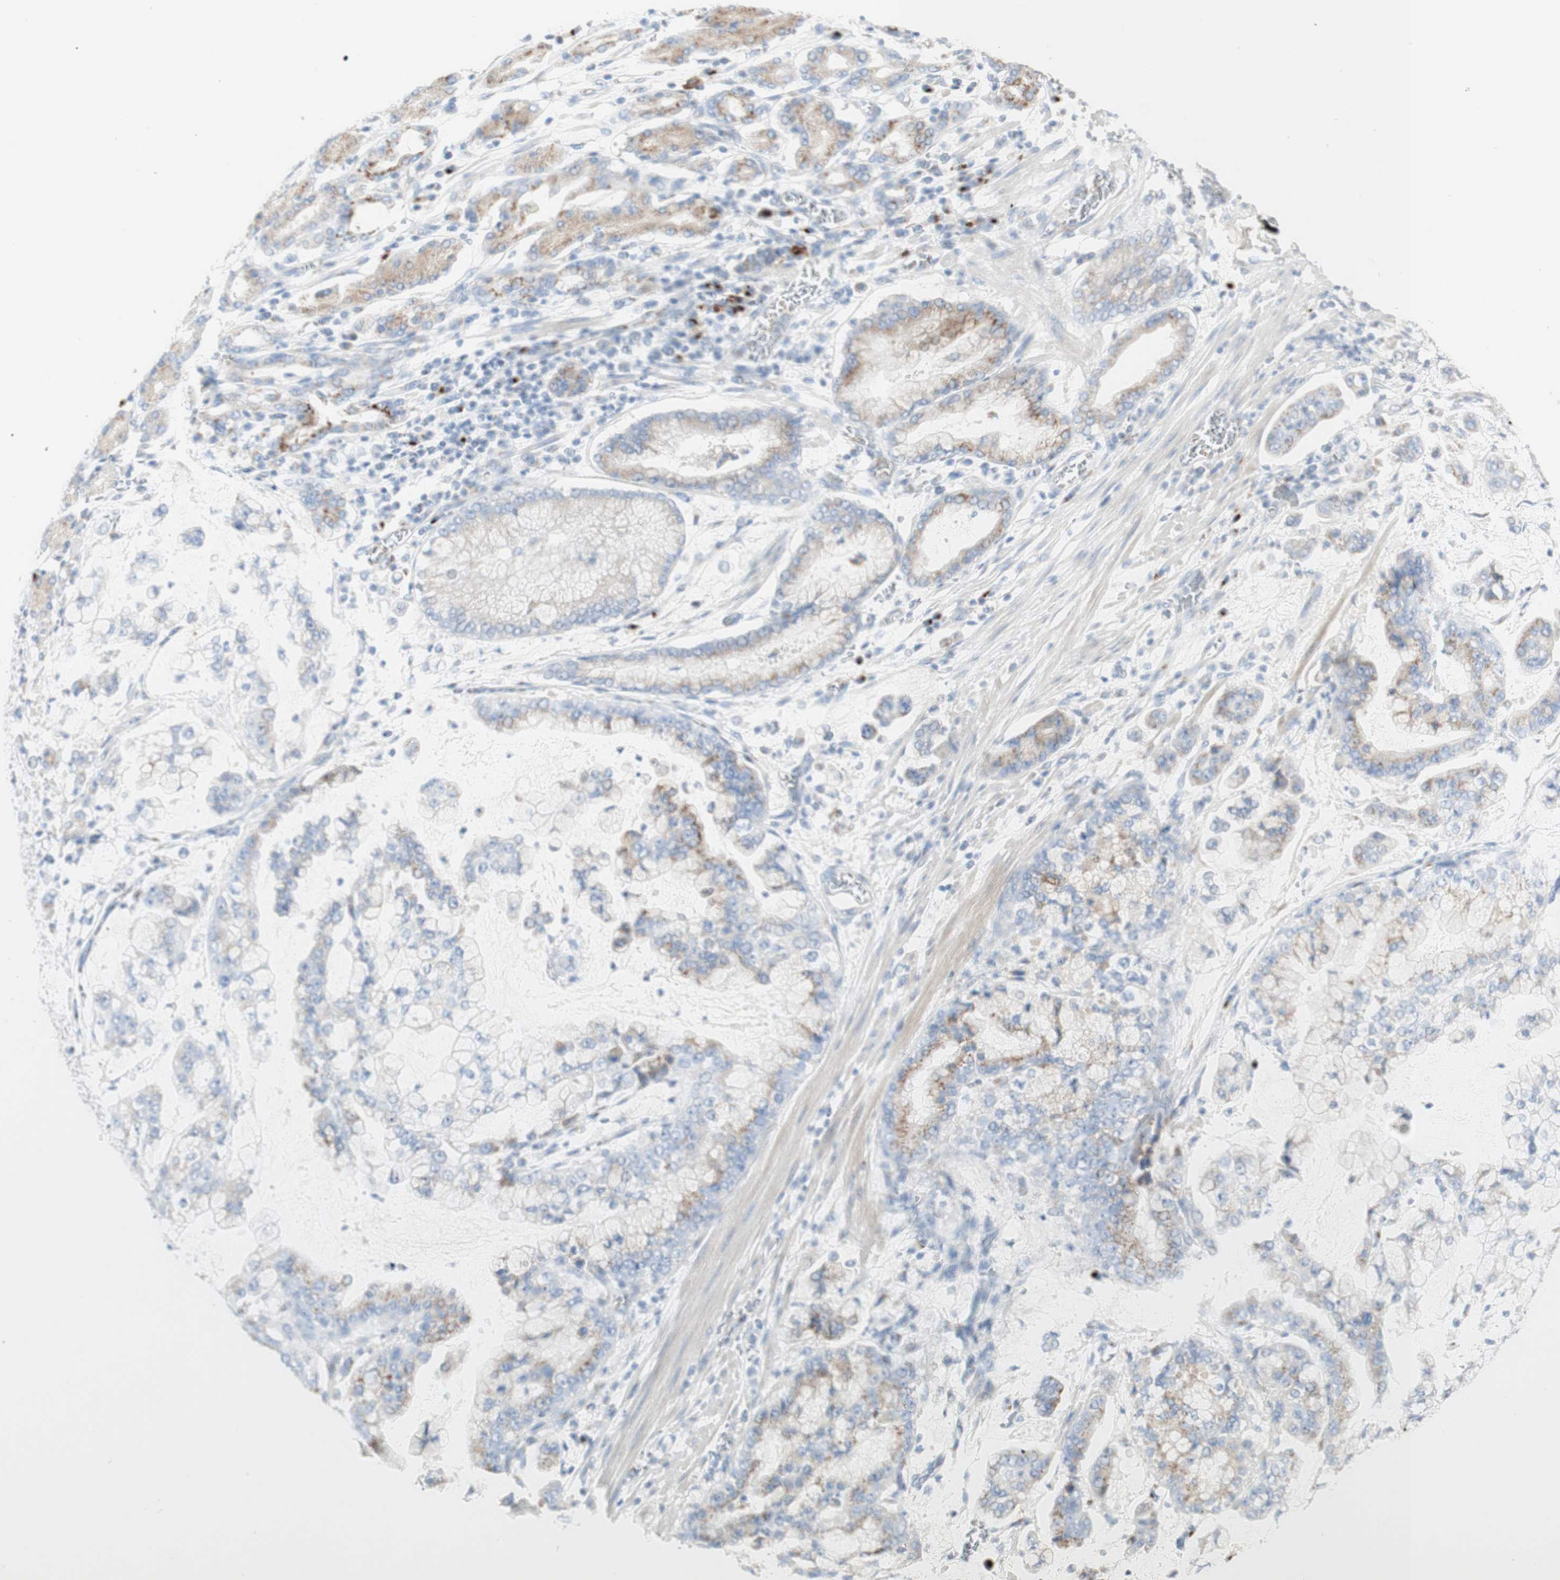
{"staining": {"intensity": "weak", "quantity": "25%-75%", "location": "cytoplasmic/membranous"}, "tissue": "stomach cancer", "cell_type": "Tumor cells", "image_type": "cancer", "snomed": [{"axis": "morphology", "description": "Normal tissue, NOS"}, {"axis": "morphology", "description": "Adenocarcinoma, NOS"}, {"axis": "topography", "description": "Stomach, upper"}, {"axis": "topography", "description": "Stomach"}], "caption": "Human stomach cancer (adenocarcinoma) stained with a brown dye reveals weak cytoplasmic/membranous positive expression in about 25%-75% of tumor cells.", "gene": "MANEA", "patient": {"sex": "male", "age": 76}}